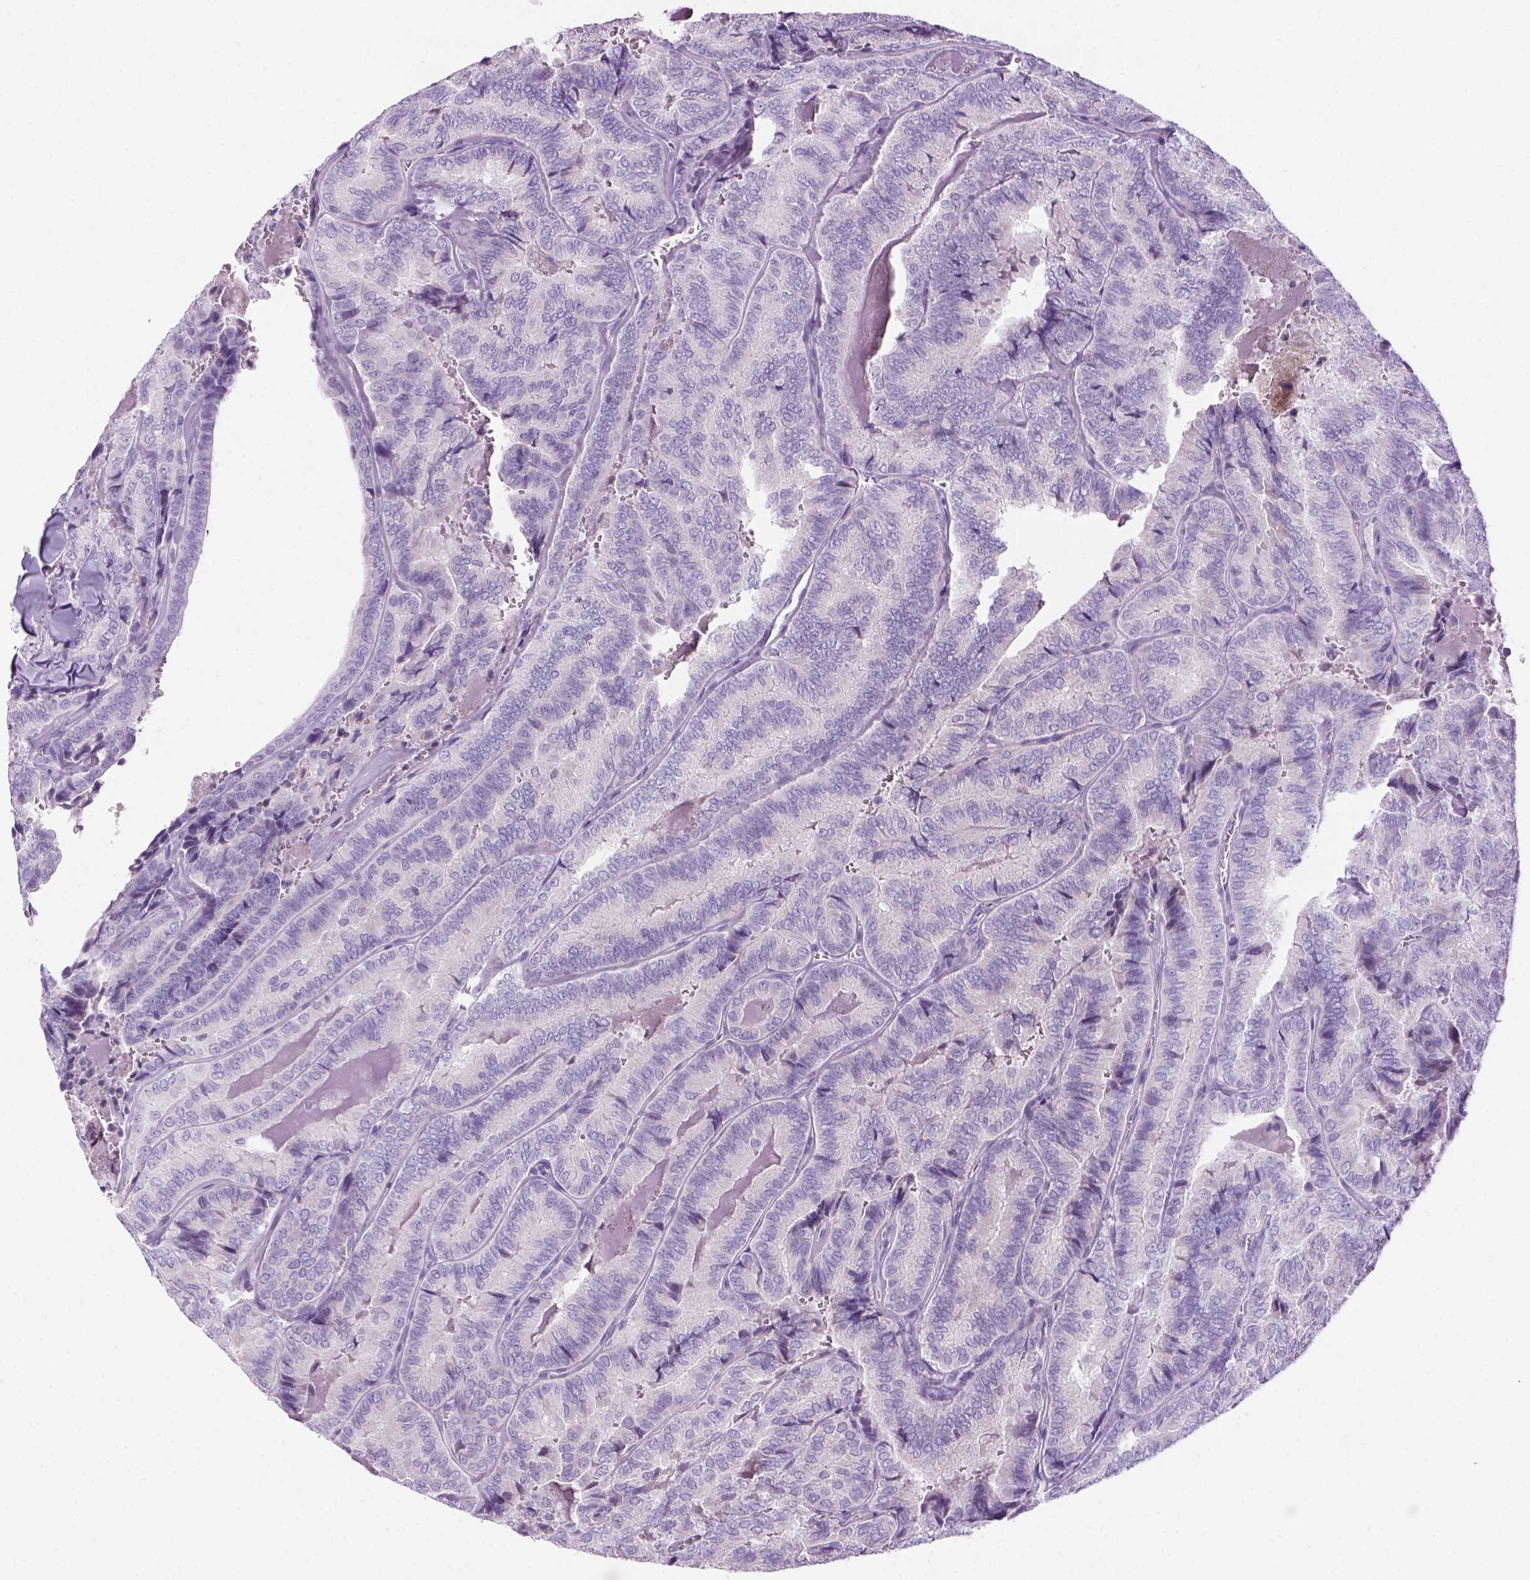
{"staining": {"intensity": "negative", "quantity": "none", "location": "none"}, "tissue": "thyroid cancer", "cell_type": "Tumor cells", "image_type": "cancer", "snomed": [{"axis": "morphology", "description": "Papillary adenocarcinoma, NOS"}, {"axis": "topography", "description": "Thyroid gland"}], "caption": "This is a photomicrograph of immunohistochemistry staining of thyroid cancer, which shows no staining in tumor cells.", "gene": "DNAH11", "patient": {"sex": "female", "age": 75}}